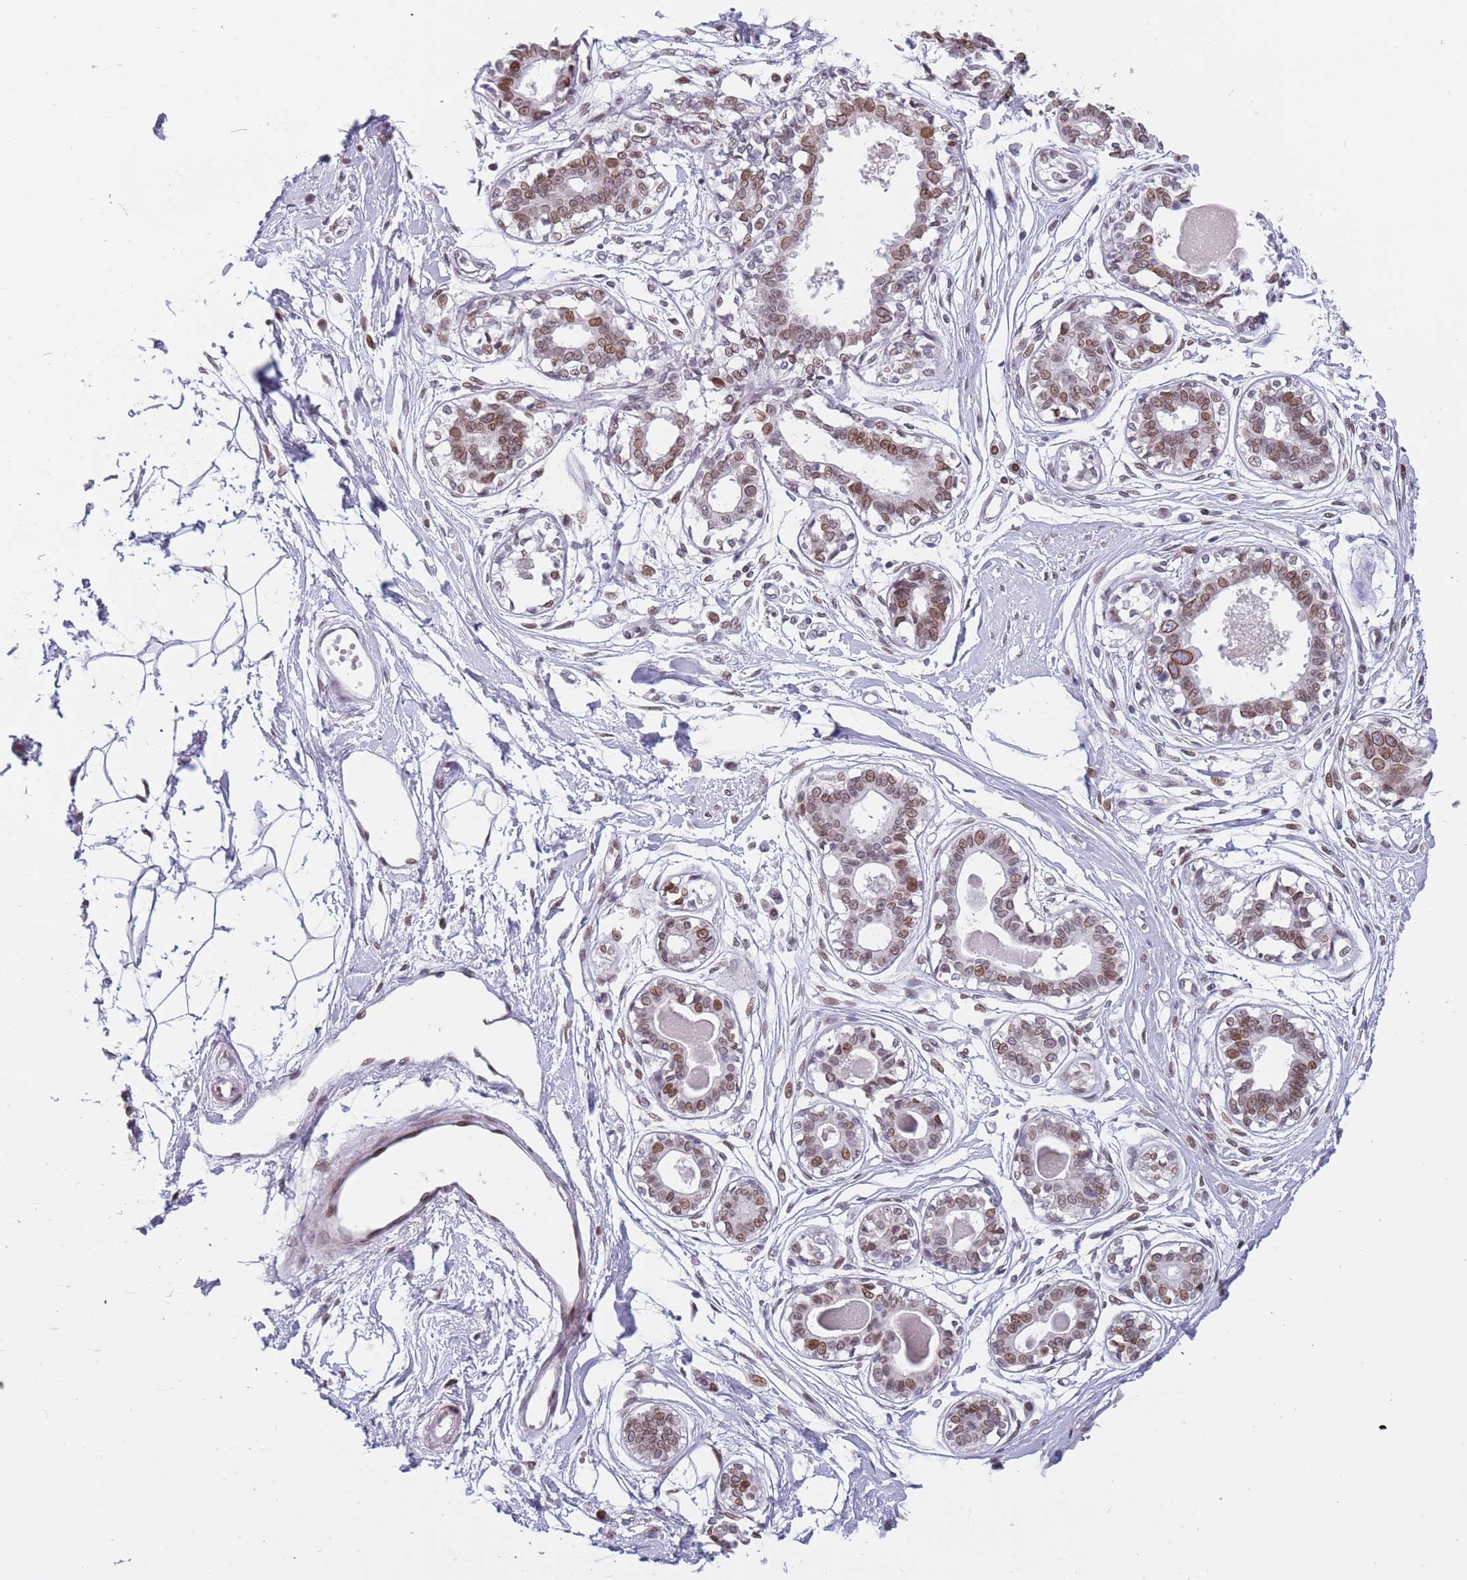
{"staining": {"intensity": "negative", "quantity": "none", "location": "none"}, "tissue": "breast", "cell_type": "Adipocytes", "image_type": "normal", "snomed": [{"axis": "morphology", "description": "Normal tissue, NOS"}, {"axis": "topography", "description": "Breast"}], "caption": "This is an IHC histopathology image of unremarkable human breast. There is no expression in adipocytes.", "gene": "KLHDC2", "patient": {"sex": "female", "age": 45}}